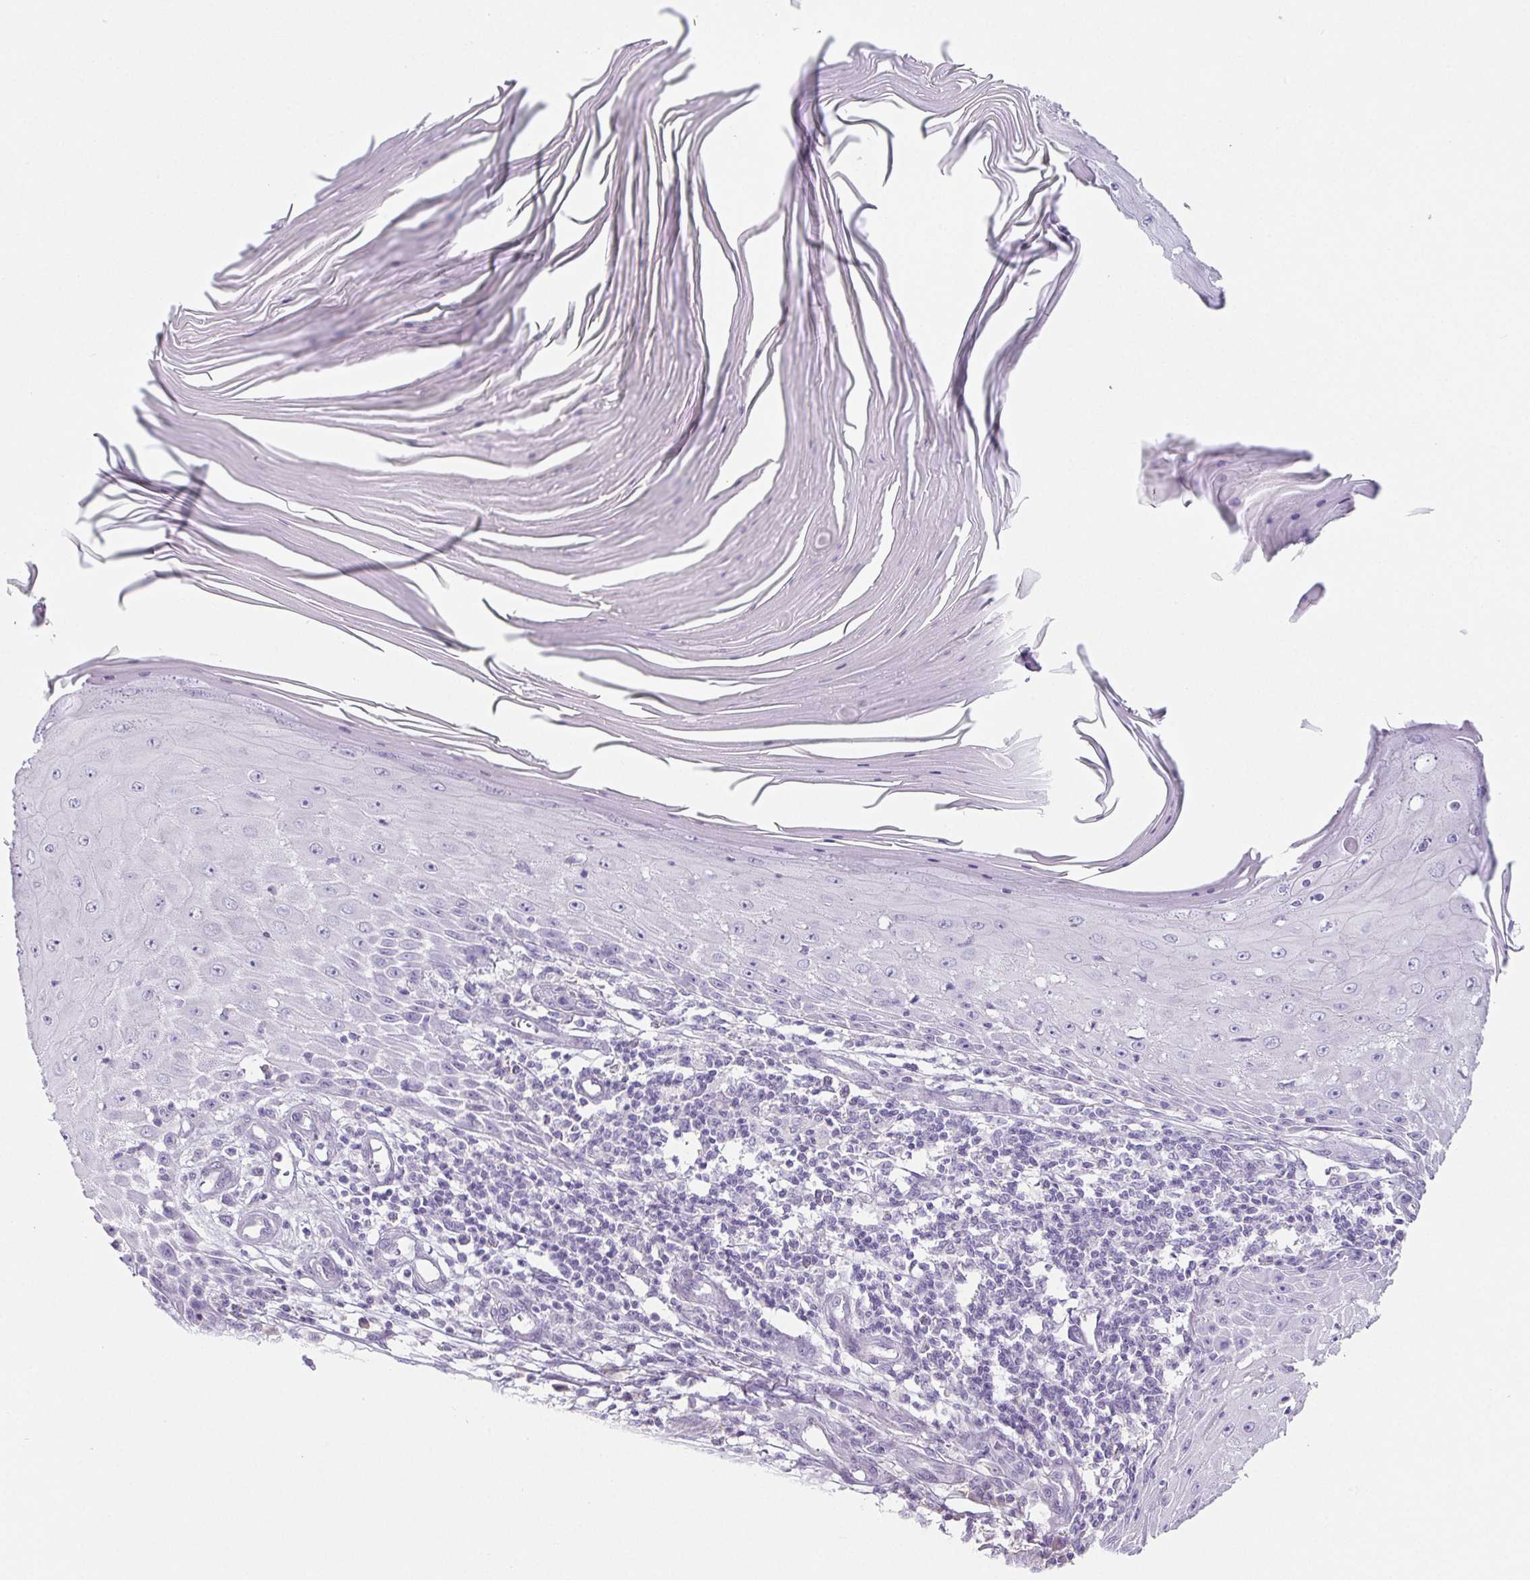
{"staining": {"intensity": "negative", "quantity": "none", "location": "none"}, "tissue": "skin cancer", "cell_type": "Tumor cells", "image_type": "cancer", "snomed": [{"axis": "morphology", "description": "Squamous cell carcinoma, NOS"}, {"axis": "topography", "description": "Skin"}], "caption": "Immunohistochemical staining of skin cancer (squamous cell carcinoma) demonstrates no significant staining in tumor cells.", "gene": "HDGFL1", "patient": {"sex": "female", "age": 73}}